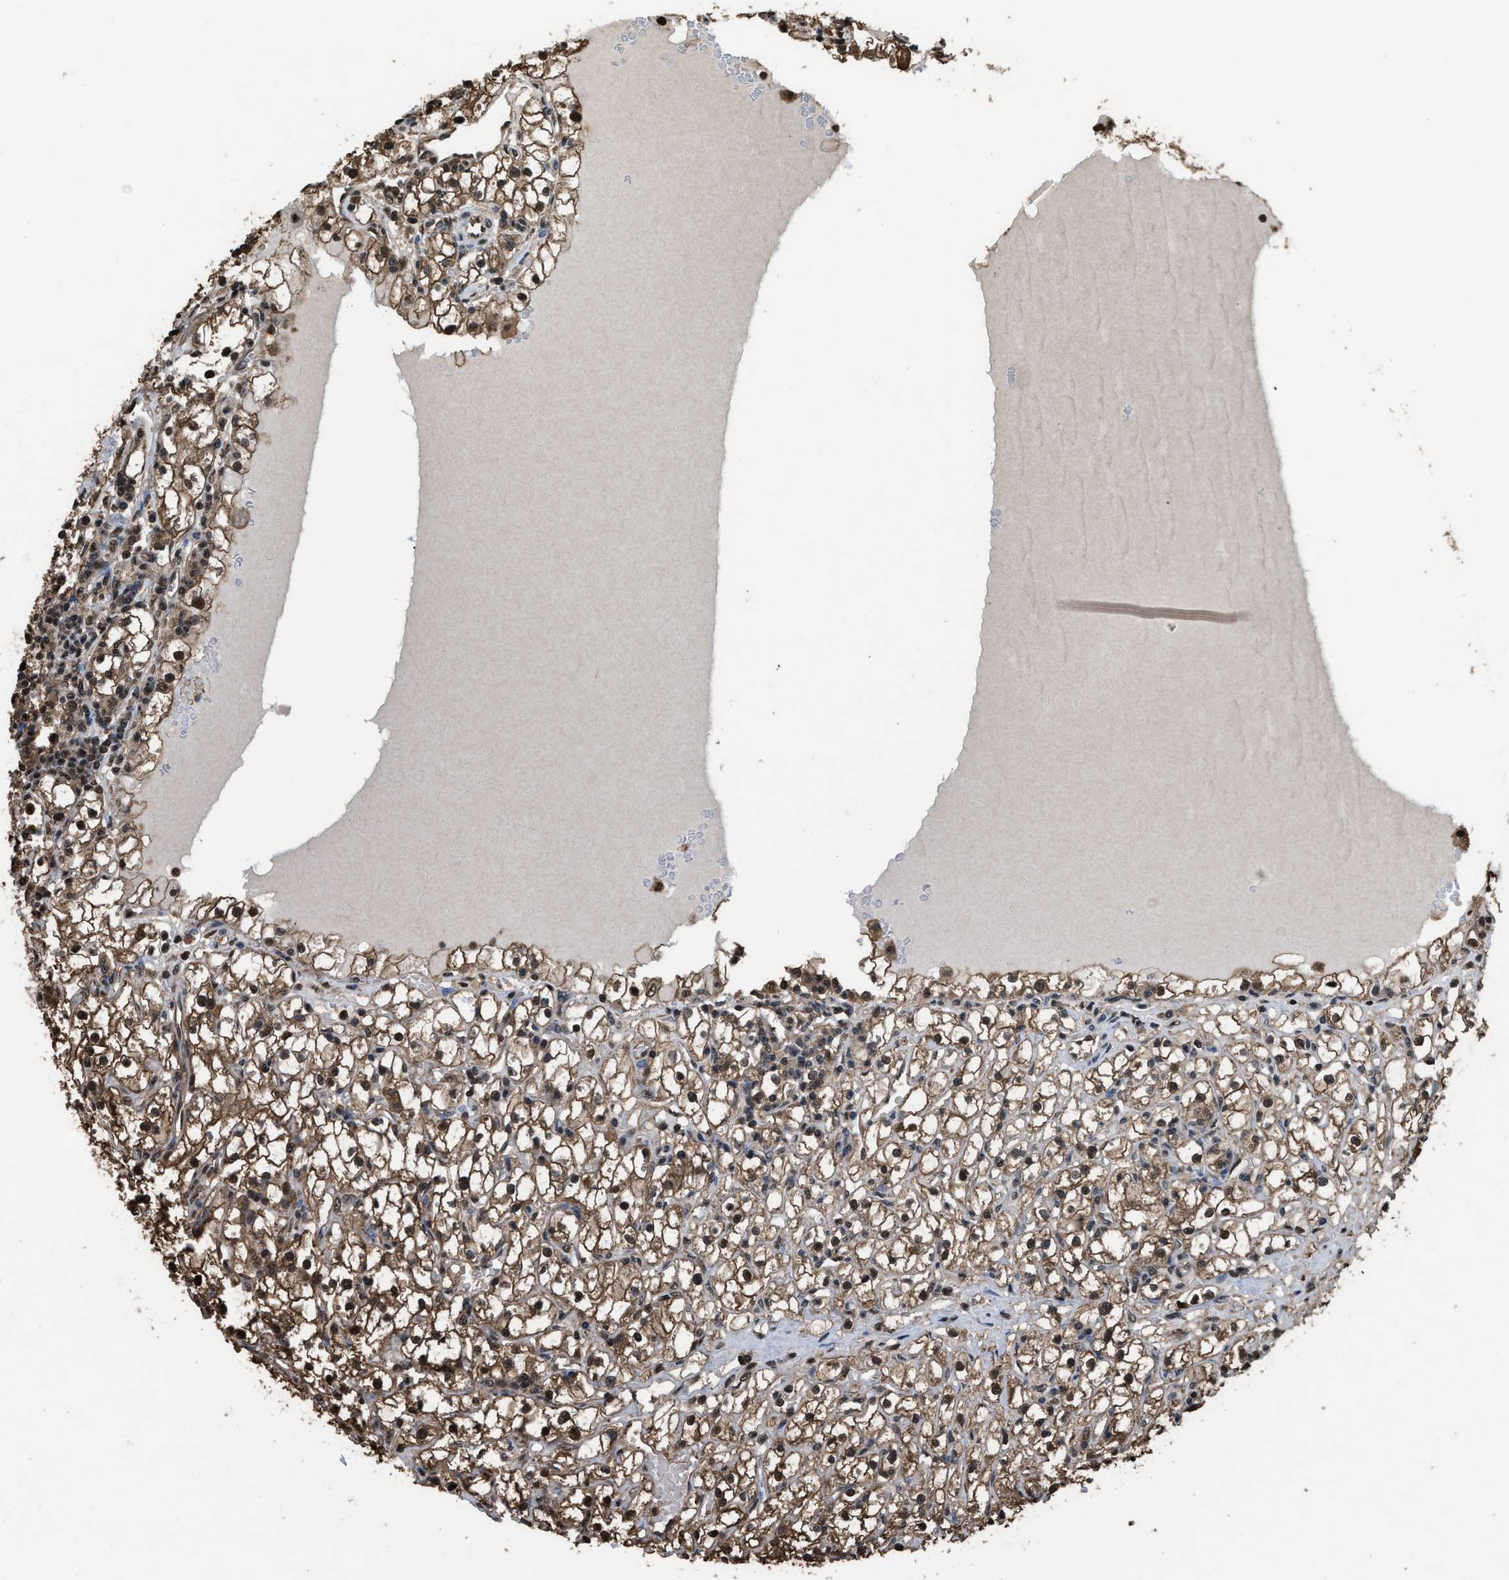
{"staining": {"intensity": "moderate", "quantity": ">75%", "location": "cytoplasmic/membranous,nuclear"}, "tissue": "renal cancer", "cell_type": "Tumor cells", "image_type": "cancer", "snomed": [{"axis": "morphology", "description": "Adenocarcinoma, NOS"}, {"axis": "topography", "description": "Kidney"}], "caption": "IHC (DAB (3,3'-diaminobenzidine)) staining of adenocarcinoma (renal) demonstrates moderate cytoplasmic/membranous and nuclear protein expression in approximately >75% of tumor cells. The staining was performed using DAB to visualize the protein expression in brown, while the nuclei were stained in blue with hematoxylin (Magnification: 20x).", "gene": "FNTA", "patient": {"sex": "male", "age": 56}}